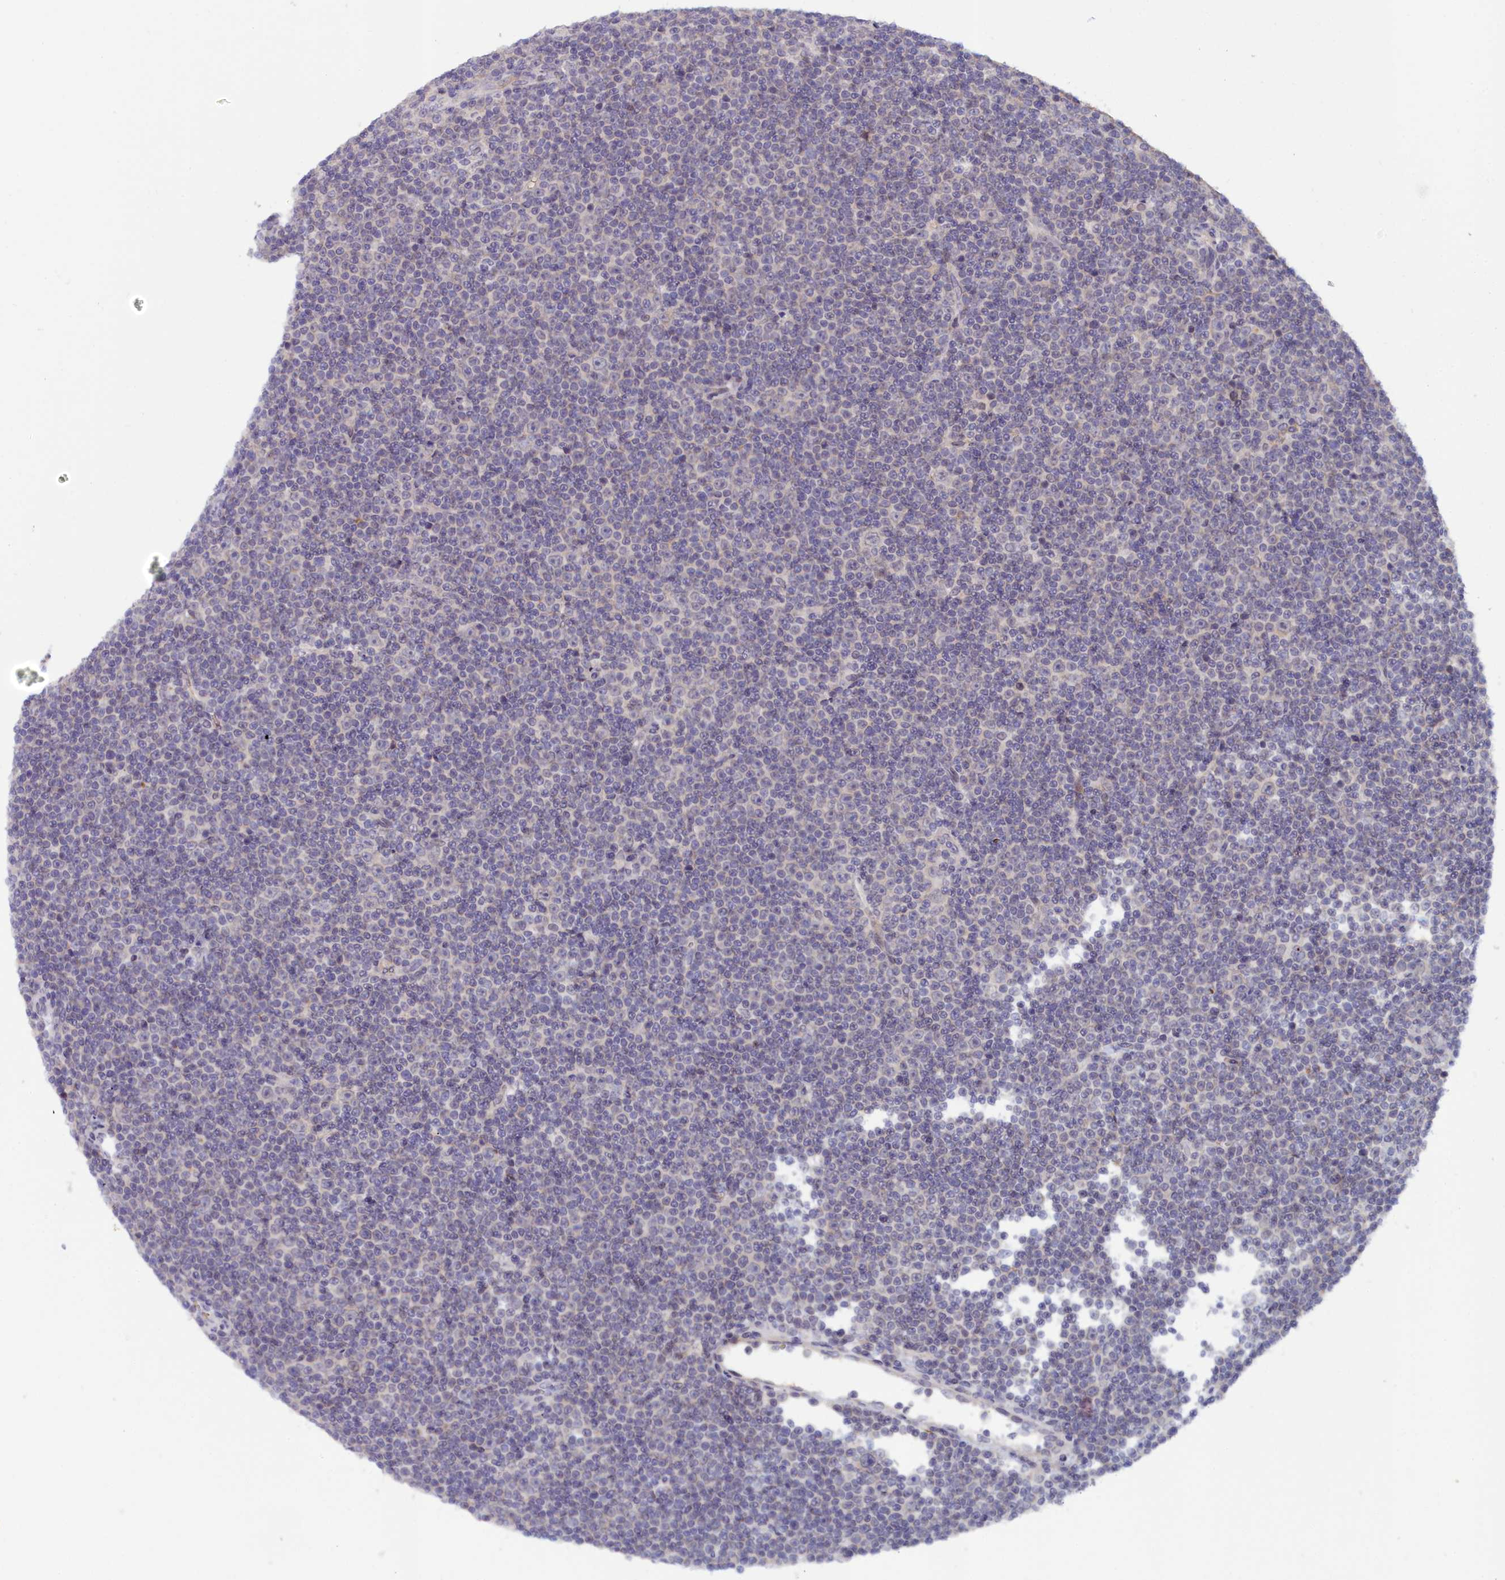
{"staining": {"intensity": "negative", "quantity": "none", "location": "none"}, "tissue": "lymphoma", "cell_type": "Tumor cells", "image_type": "cancer", "snomed": [{"axis": "morphology", "description": "Malignant lymphoma, non-Hodgkin's type, Low grade"}, {"axis": "topography", "description": "Lymph node"}], "caption": "A high-resolution photomicrograph shows immunohistochemistry staining of lymphoma, which reveals no significant staining in tumor cells. (DAB (3,3'-diaminobenzidine) immunohistochemistry visualized using brightfield microscopy, high magnification).", "gene": "KCTD18", "patient": {"sex": "female", "age": 67}}